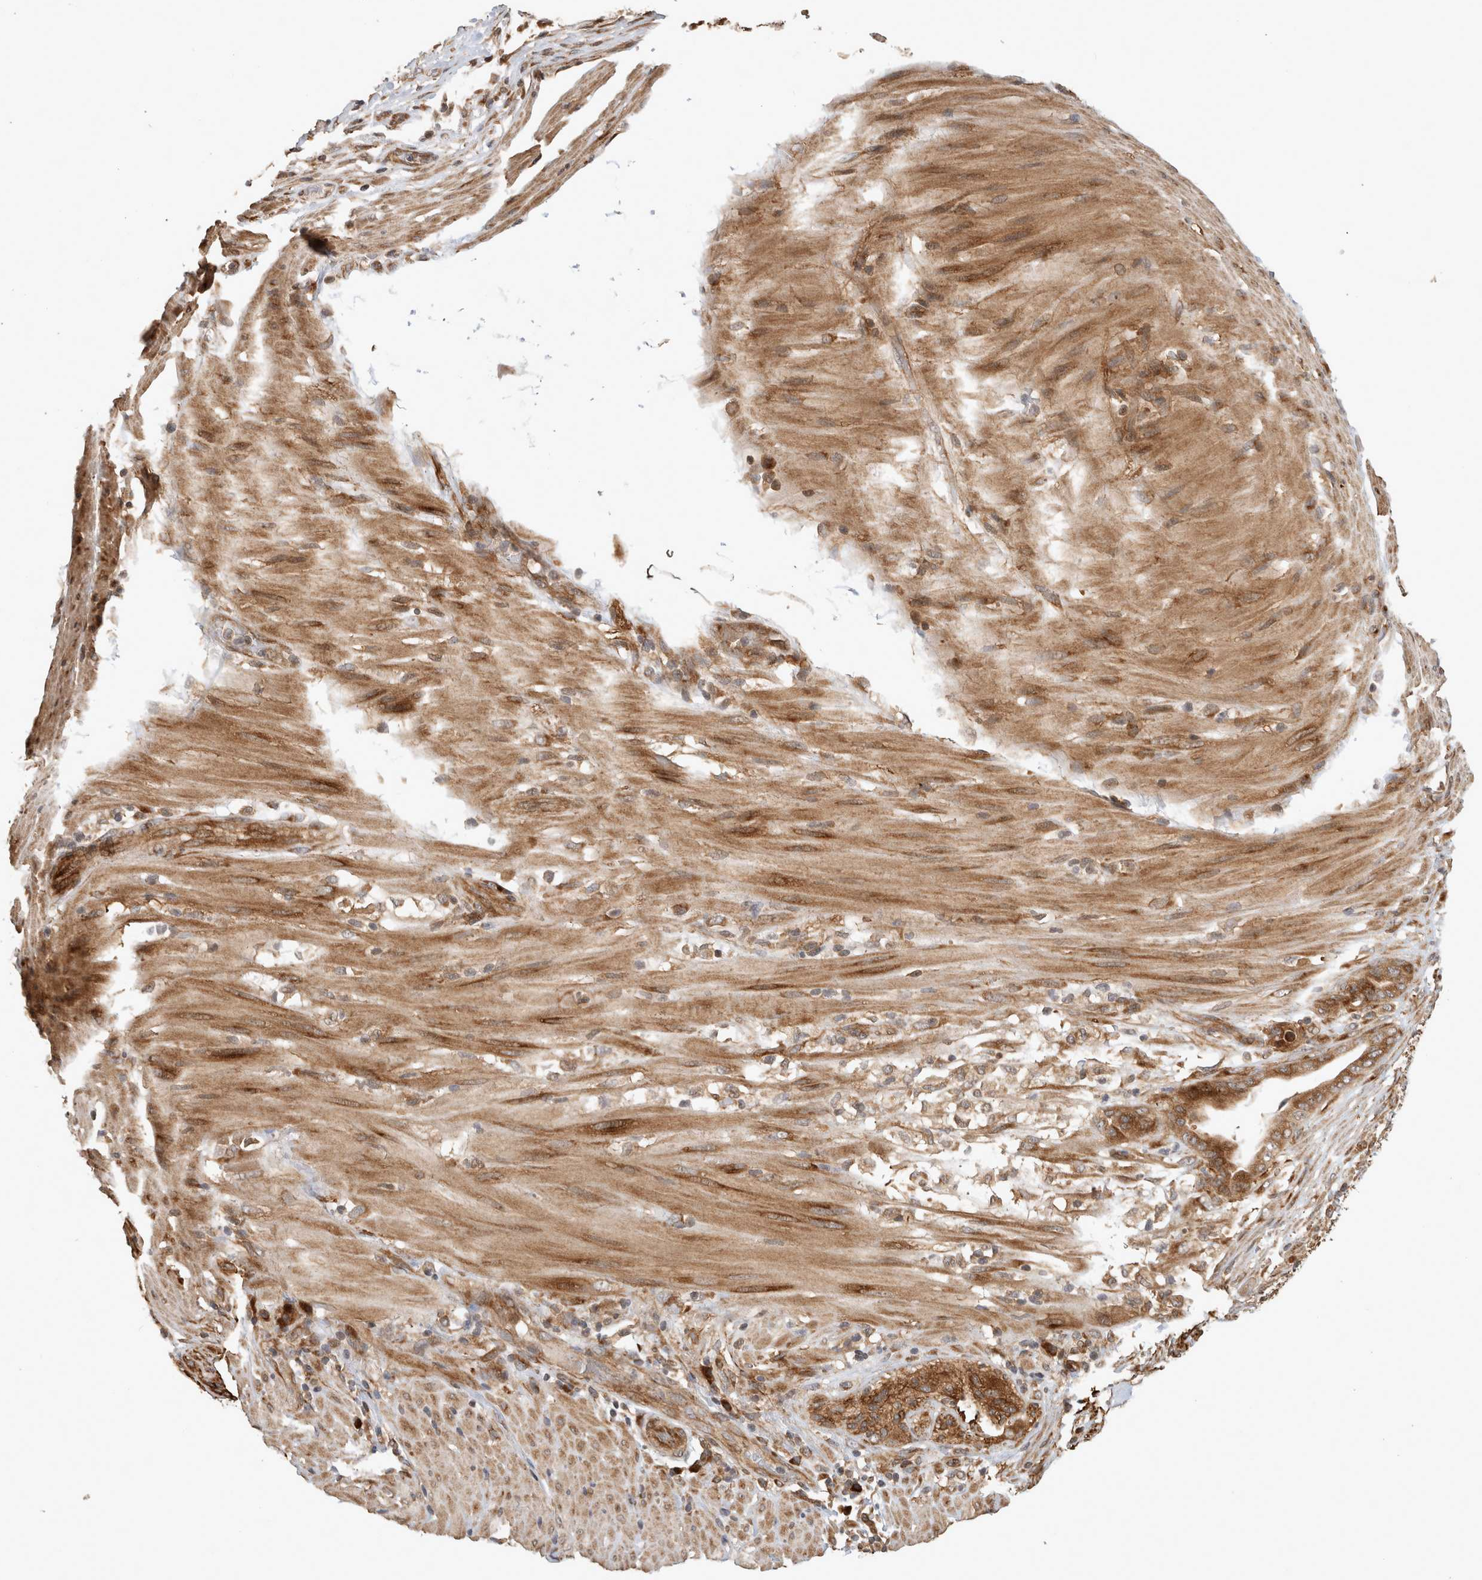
{"staining": {"intensity": "moderate", "quantity": ">75%", "location": "cytoplasmic/membranous"}, "tissue": "pancreatic cancer", "cell_type": "Tumor cells", "image_type": "cancer", "snomed": [{"axis": "morphology", "description": "Adenocarcinoma, NOS"}, {"axis": "topography", "description": "Pancreas"}], "caption": "Immunohistochemistry micrograph of human pancreatic cancer stained for a protein (brown), which reveals medium levels of moderate cytoplasmic/membranous expression in about >75% of tumor cells.", "gene": "PCDHB15", "patient": {"sex": "male", "age": 63}}